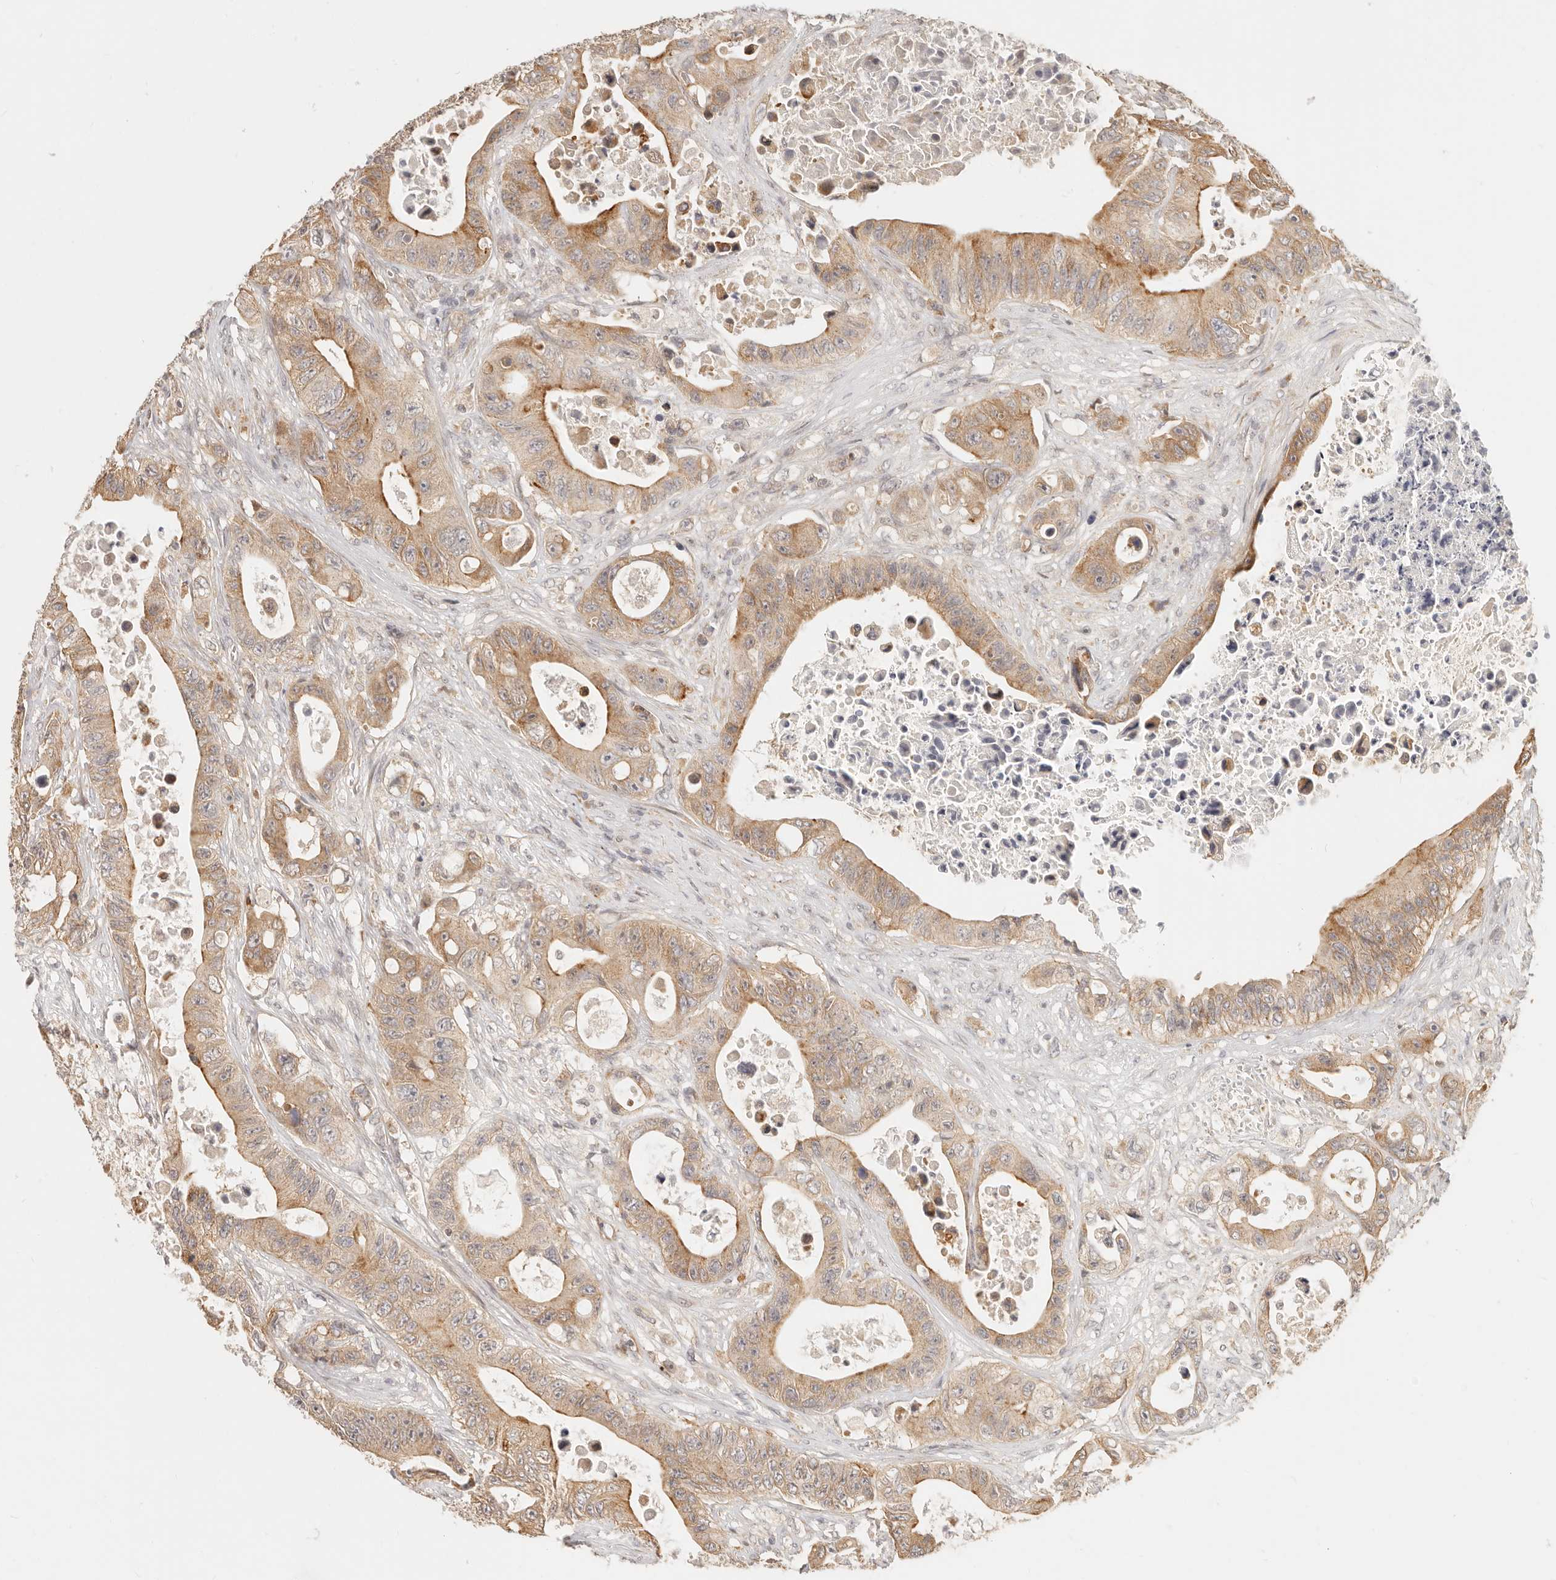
{"staining": {"intensity": "moderate", "quantity": ">75%", "location": "cytoplasmic/membranous"}, "tissue": "colorectal cancer", "cell_type": "Tumor cells", "image_type": "cancer", "snomed": [{"axis": "morphology", "description": "Adenocarcinoma, NOS"}, {"axis": "topography", "description": "Colon"}], "caption": "Moderate cytoplasmic/membranous expression is identified in about >75% of tumor cells in adenocarcinoma (colorectal).", "gene": "TIMM17A", "patient": {"sex": "female", "age": 46}}